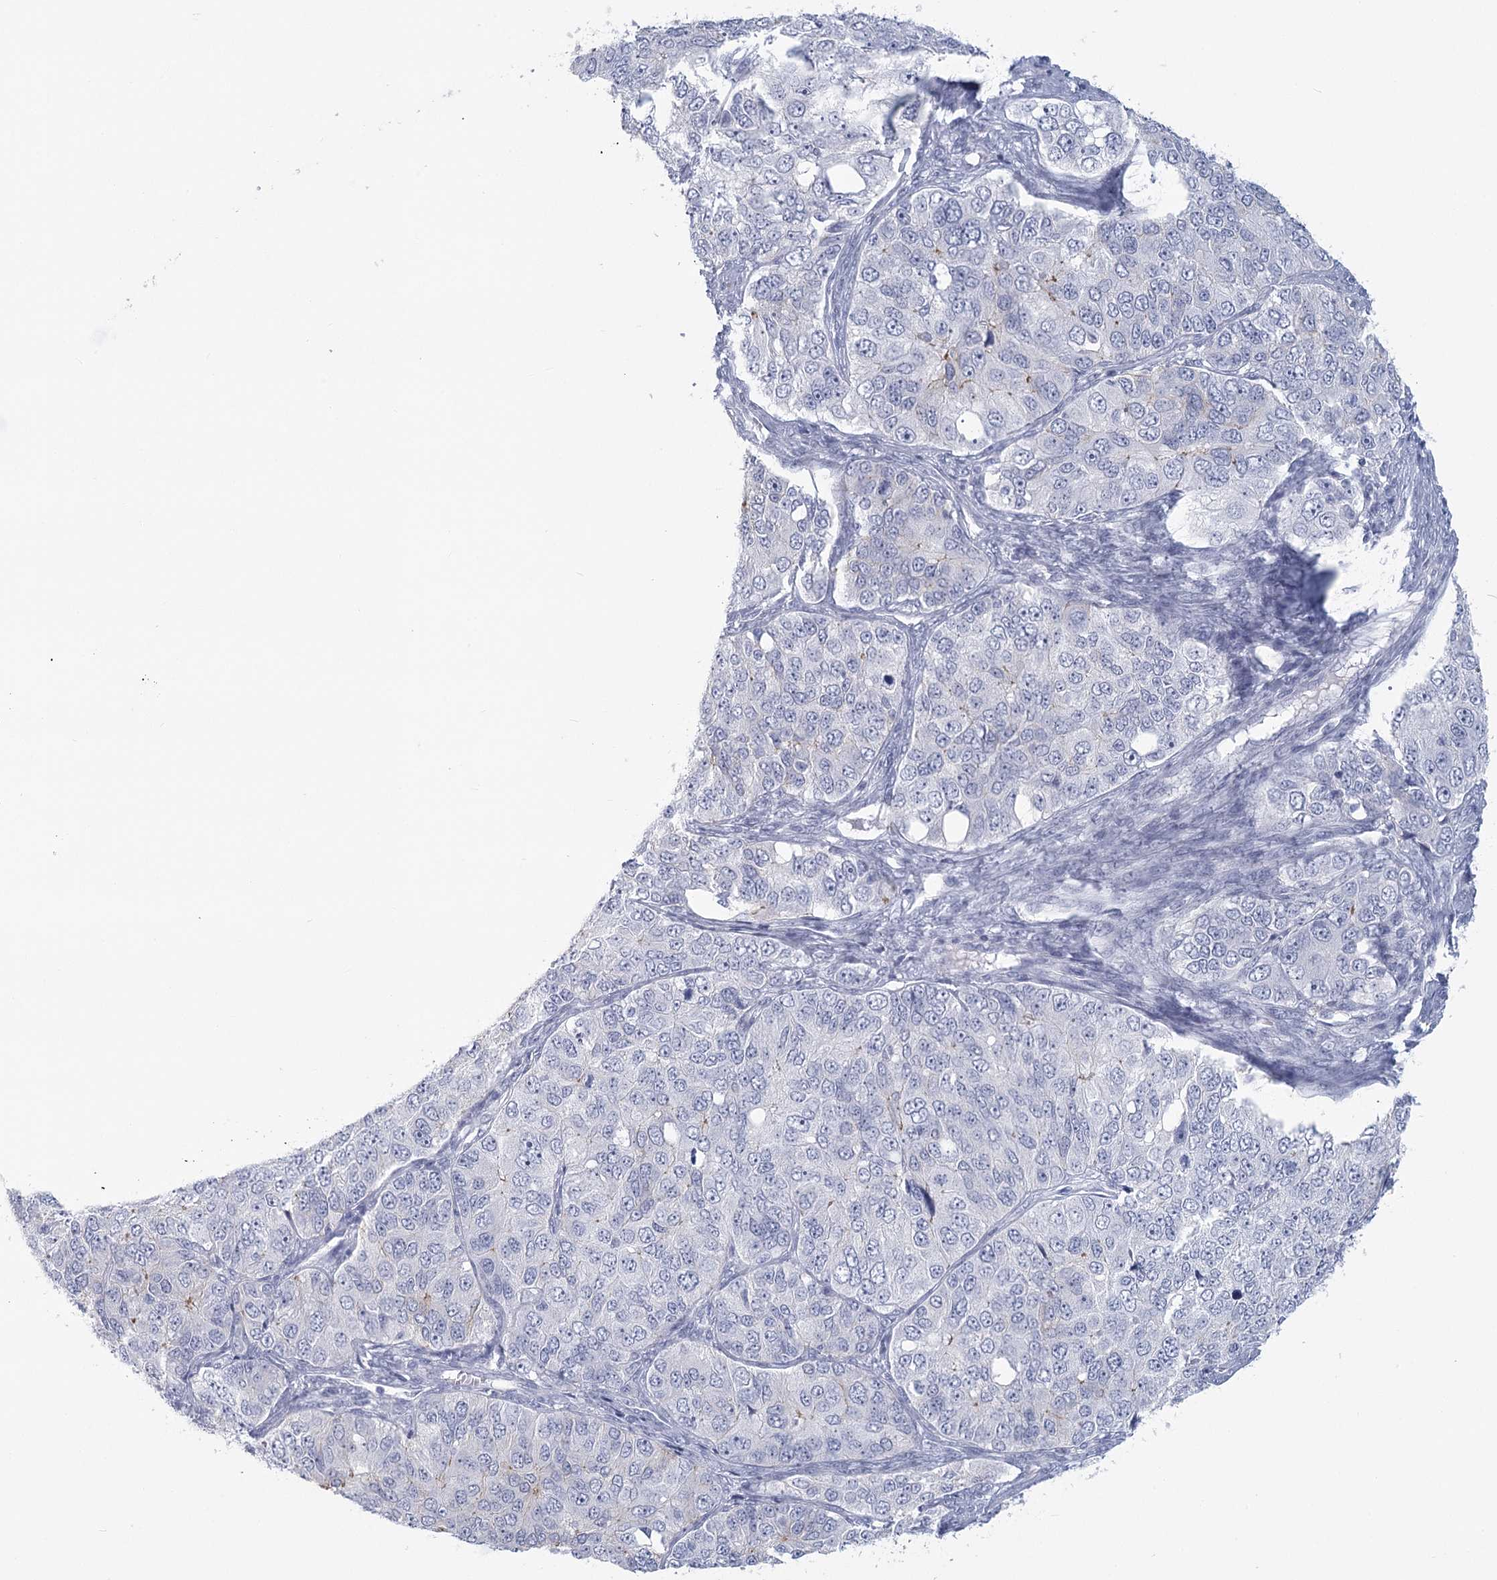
{"staining": {"intensity": "negative", "quantity": "none", "location": "none"}, "tissue": "ovarian cancer", "cell_type": "Tumor cells", "image_type": "cancer", "snomed": [{"axis": "morphology", "description": "Carcinoma, endometroid"}, {"axis": "topography", "description": "Ovary"}], "caption": "Ovarian cancer (endometroid carcinoma) was stained to show a protein in brown. There is no significant positivity in tumor cells.", "gene": "WNT8B", "patient": {"sex": "female", "age": 51}}